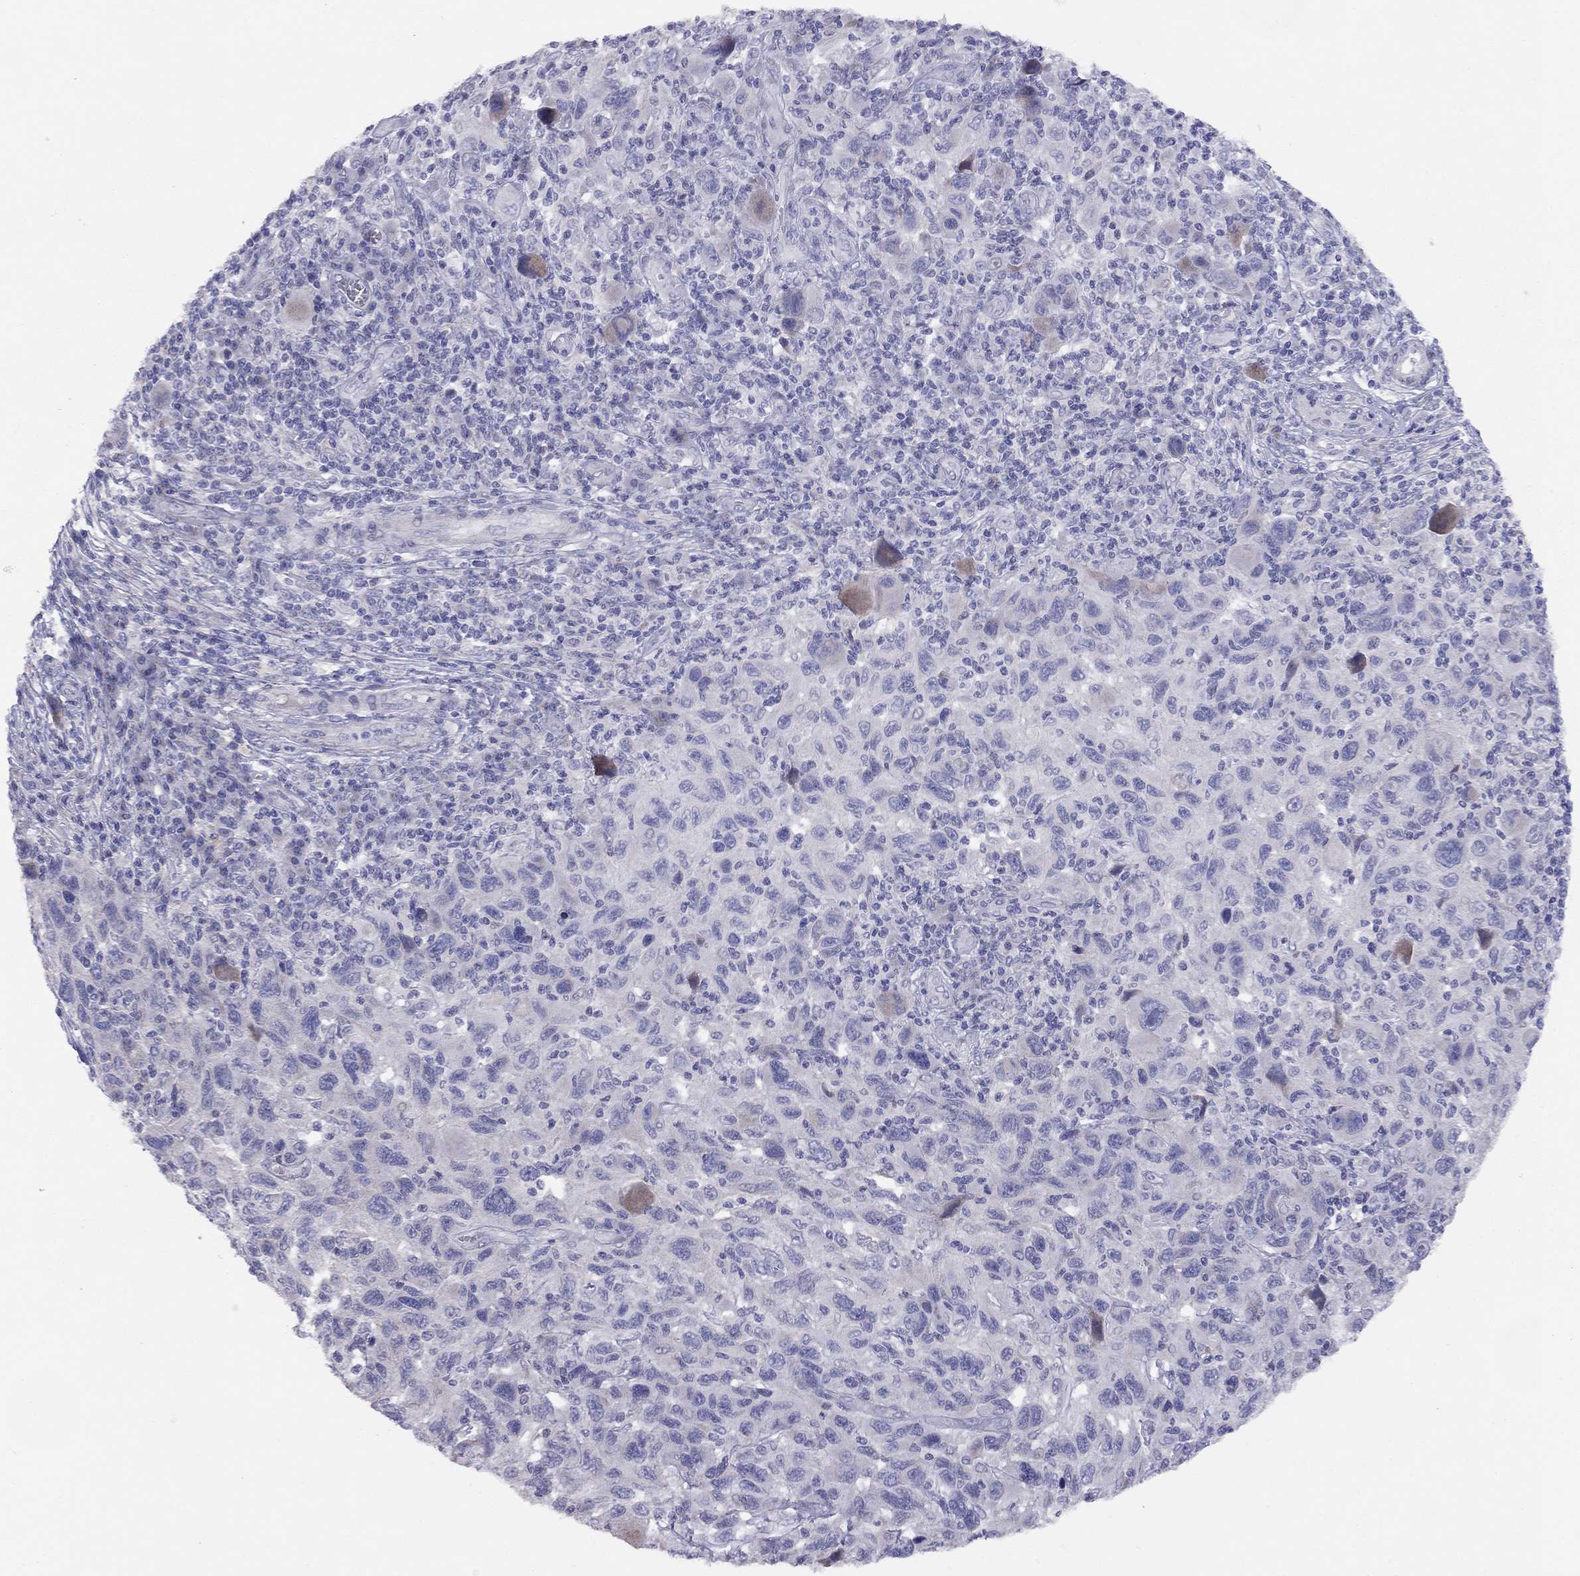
{"staining": {"intensity": "negative", "quantity": "none", "location": "none"}, "tissue": "melanoma", "cell_type": "Tumor cells", "image_type": "cancer", "snomed": [{"axis": "morphology", "description": "Malignant melanoma, NOS"}, {"axis": "topography", "description": "Skin"}], "caption": "Human melanoma stained for a protein using immunohistochemistry (IHC) exhibits no expression in tumor cells.", "gene": "SYTL2", "patient": {"sex": "male", "age": 53}}